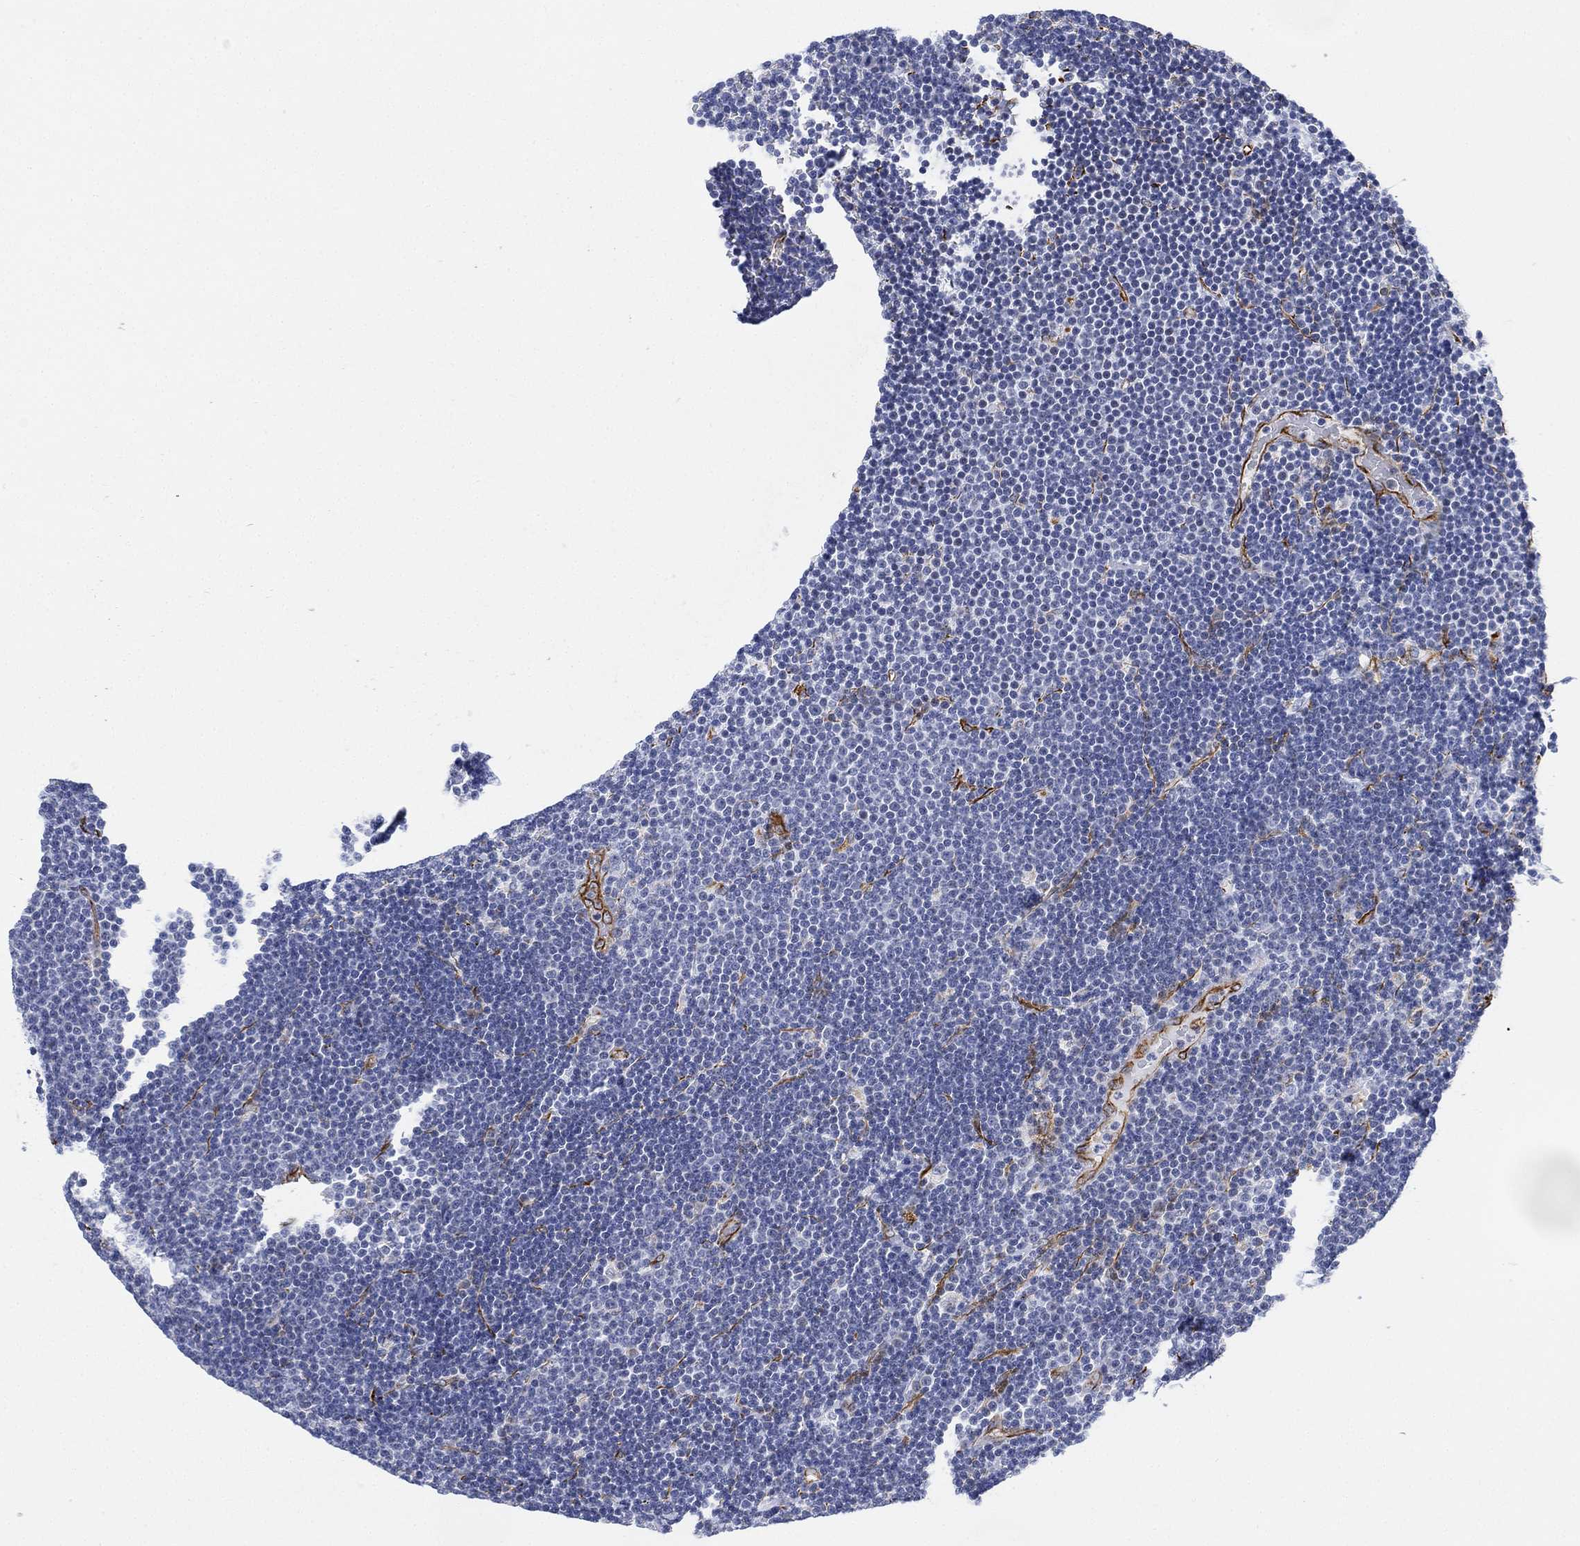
{"staining": {"intensity": "negative", "quantity": "none", "location": "none"}, "tissue": "lymphoma", "cell_type": "Tumor cells", "image_type": "cancer", "snomed": [{"axis": "morphology", "description": "Malignant lymphoma, non-Hodgkin's type, Low grade"}, {"axis": "topography", "description": "Brain"}], "caption": "Photomicrograph shows no protein expression in tumor cells of malignant lymphoma, non-Hodgkin's type (low-grade) tissue.", "gene": "PSKH2", "patient": {"sex": "female", "age": 66}}